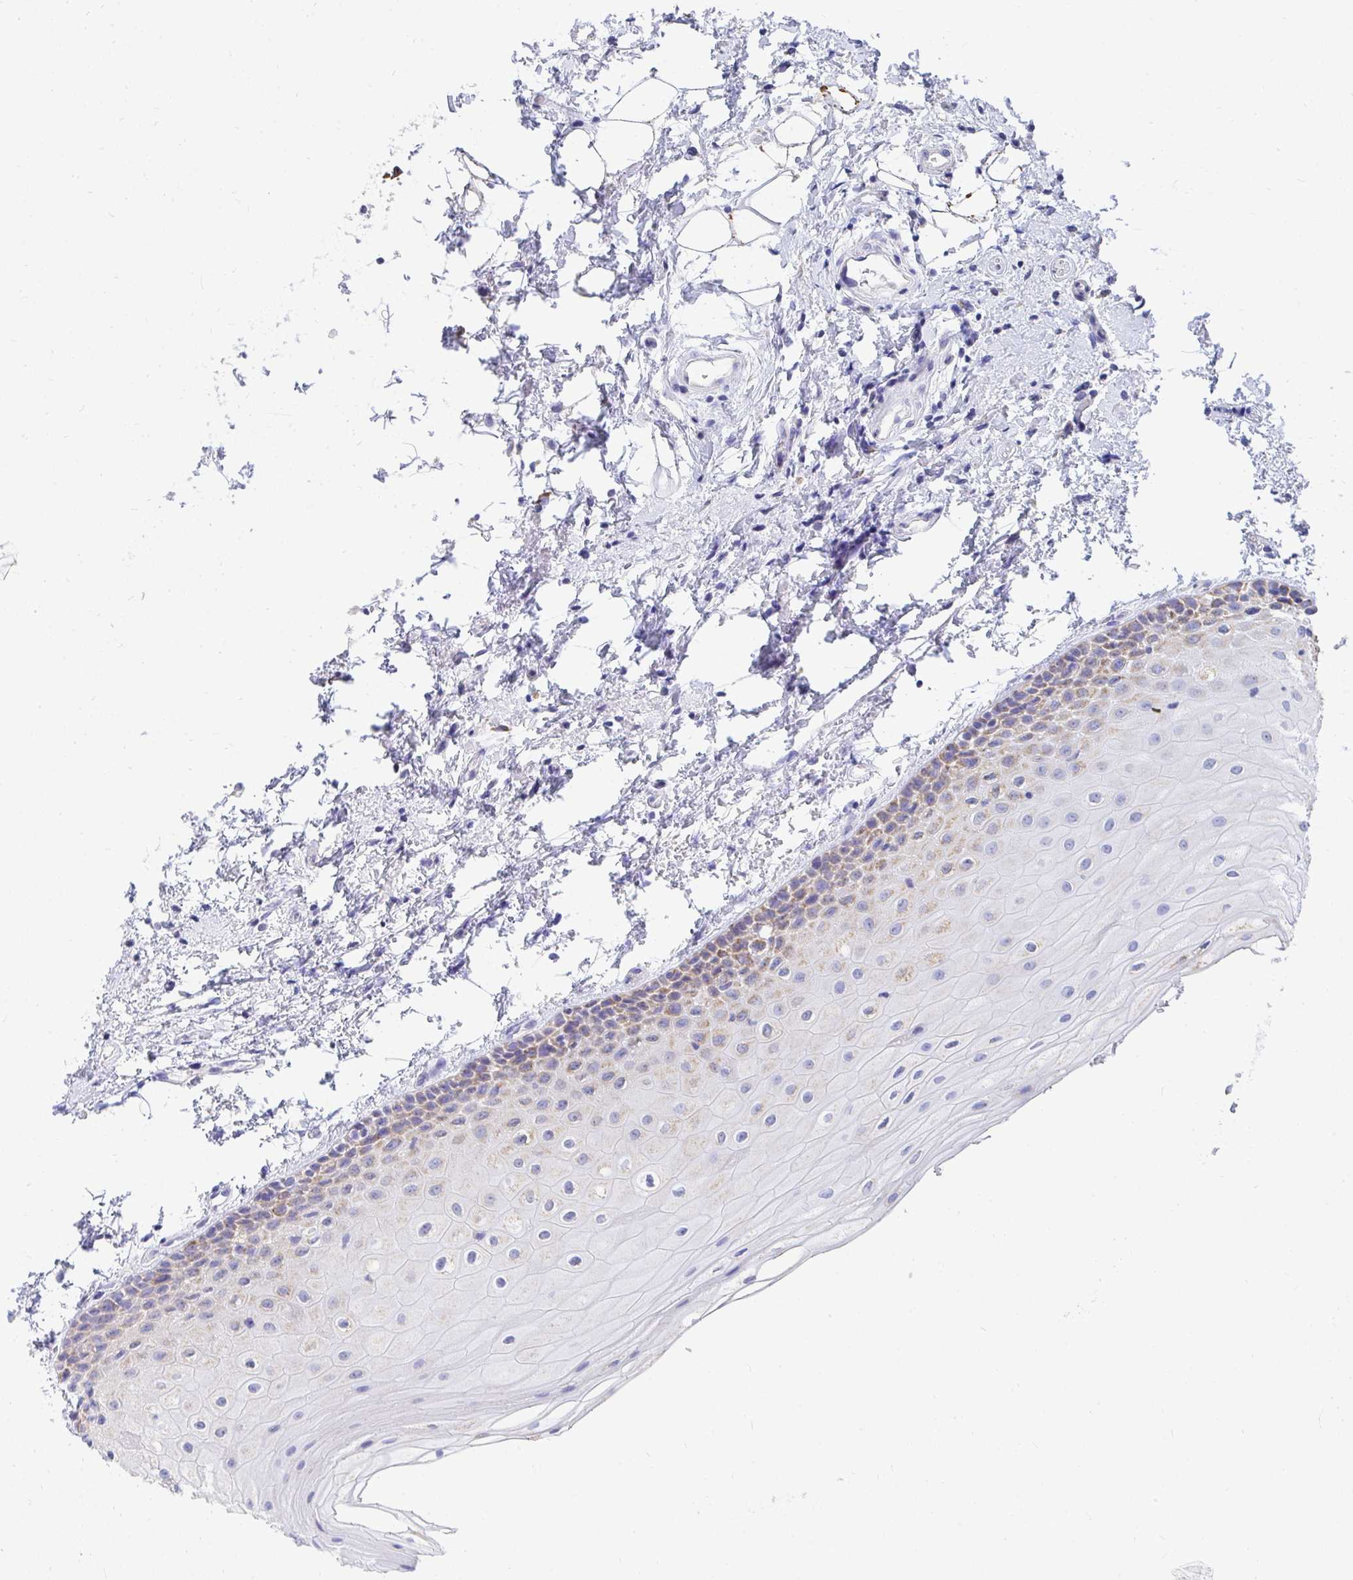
{"staining": {"intensity": "strong", "quantity": "<25%", "location": "cytoplasmic/membranous"}, "tissue": "oral mucosa", "cell_type": "Squamous epithelial cells", "image_type": "normal", "snomed": [{"axis": "morphology", "description": "Normal tissue, NOS"}, {"axis": "topography", "description": "Oral tissue"}], "caption": "Oral mucosa stained with IHC demonstrates strong cytoplasmic/membranous expression in about <25% of squamous epithelial cells. Nuclei are stained in blue.", "gene": "PC", "patient": {"sex": "female", "age": 82}}